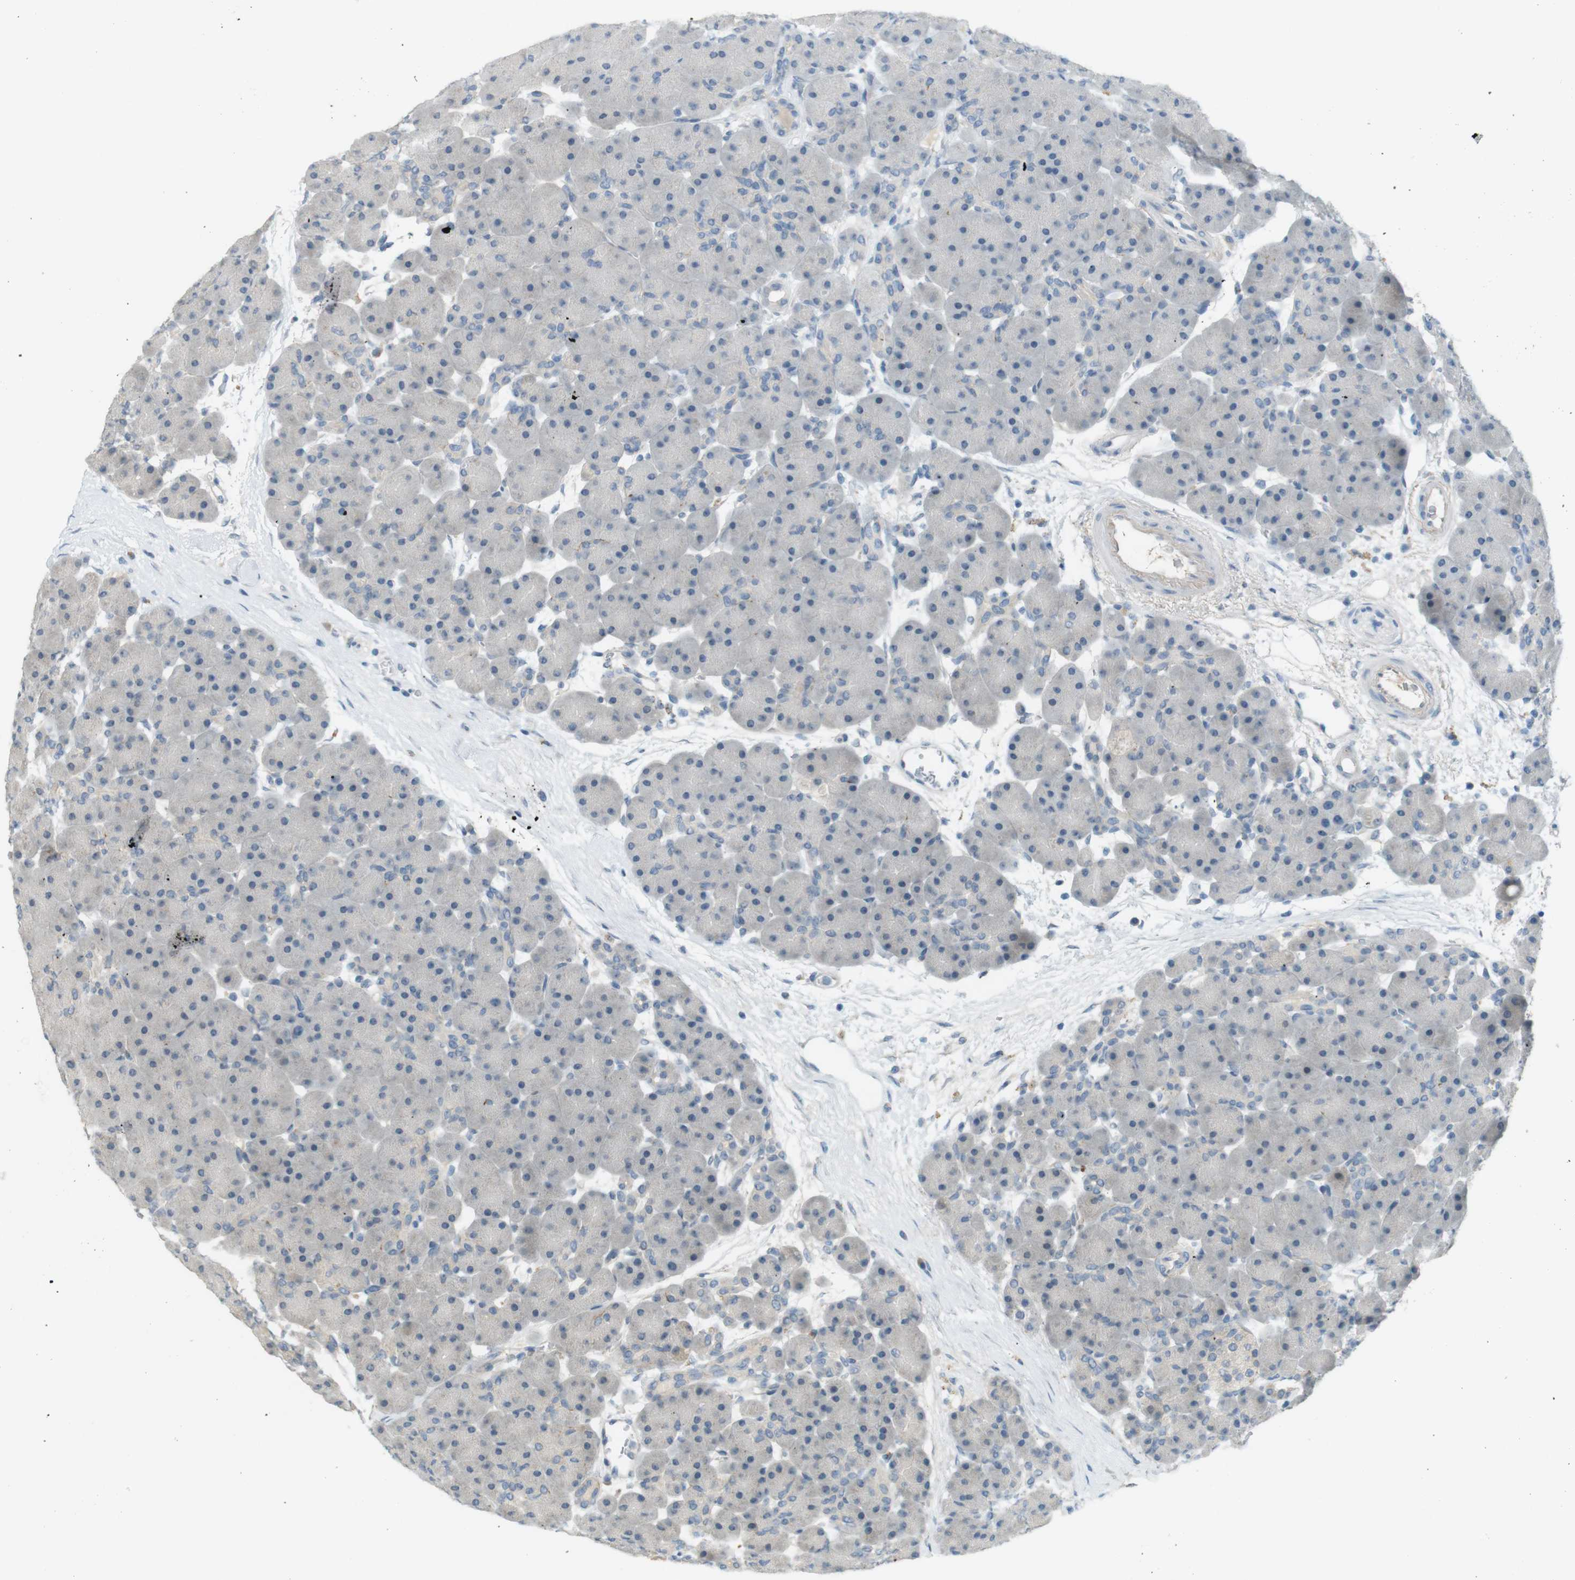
{"staining": {"intensity": "weak", "quantity": "25%-75%", "location": "cytoplasmic/membranous"}, "tissue": "pancreas", "cell_type": "Exocrine glandular cells", "image_type": "normal", "snomed": [{"axis": "morphology", "description": "Normal tissue, NOS"}, {"axis": "topography", "description": "Pancreas"}], "caption": "Pancreas was stained to show a protein in brown. There is low levels of weak cytoplasmic/membranous staining in about 25%-75% of exocrine glandular cells. (brown staining indicates protein expression, while blue staining denotes nuclei).", "gene": "UGT8", "patient": {"sex": "male", "age": 66}}